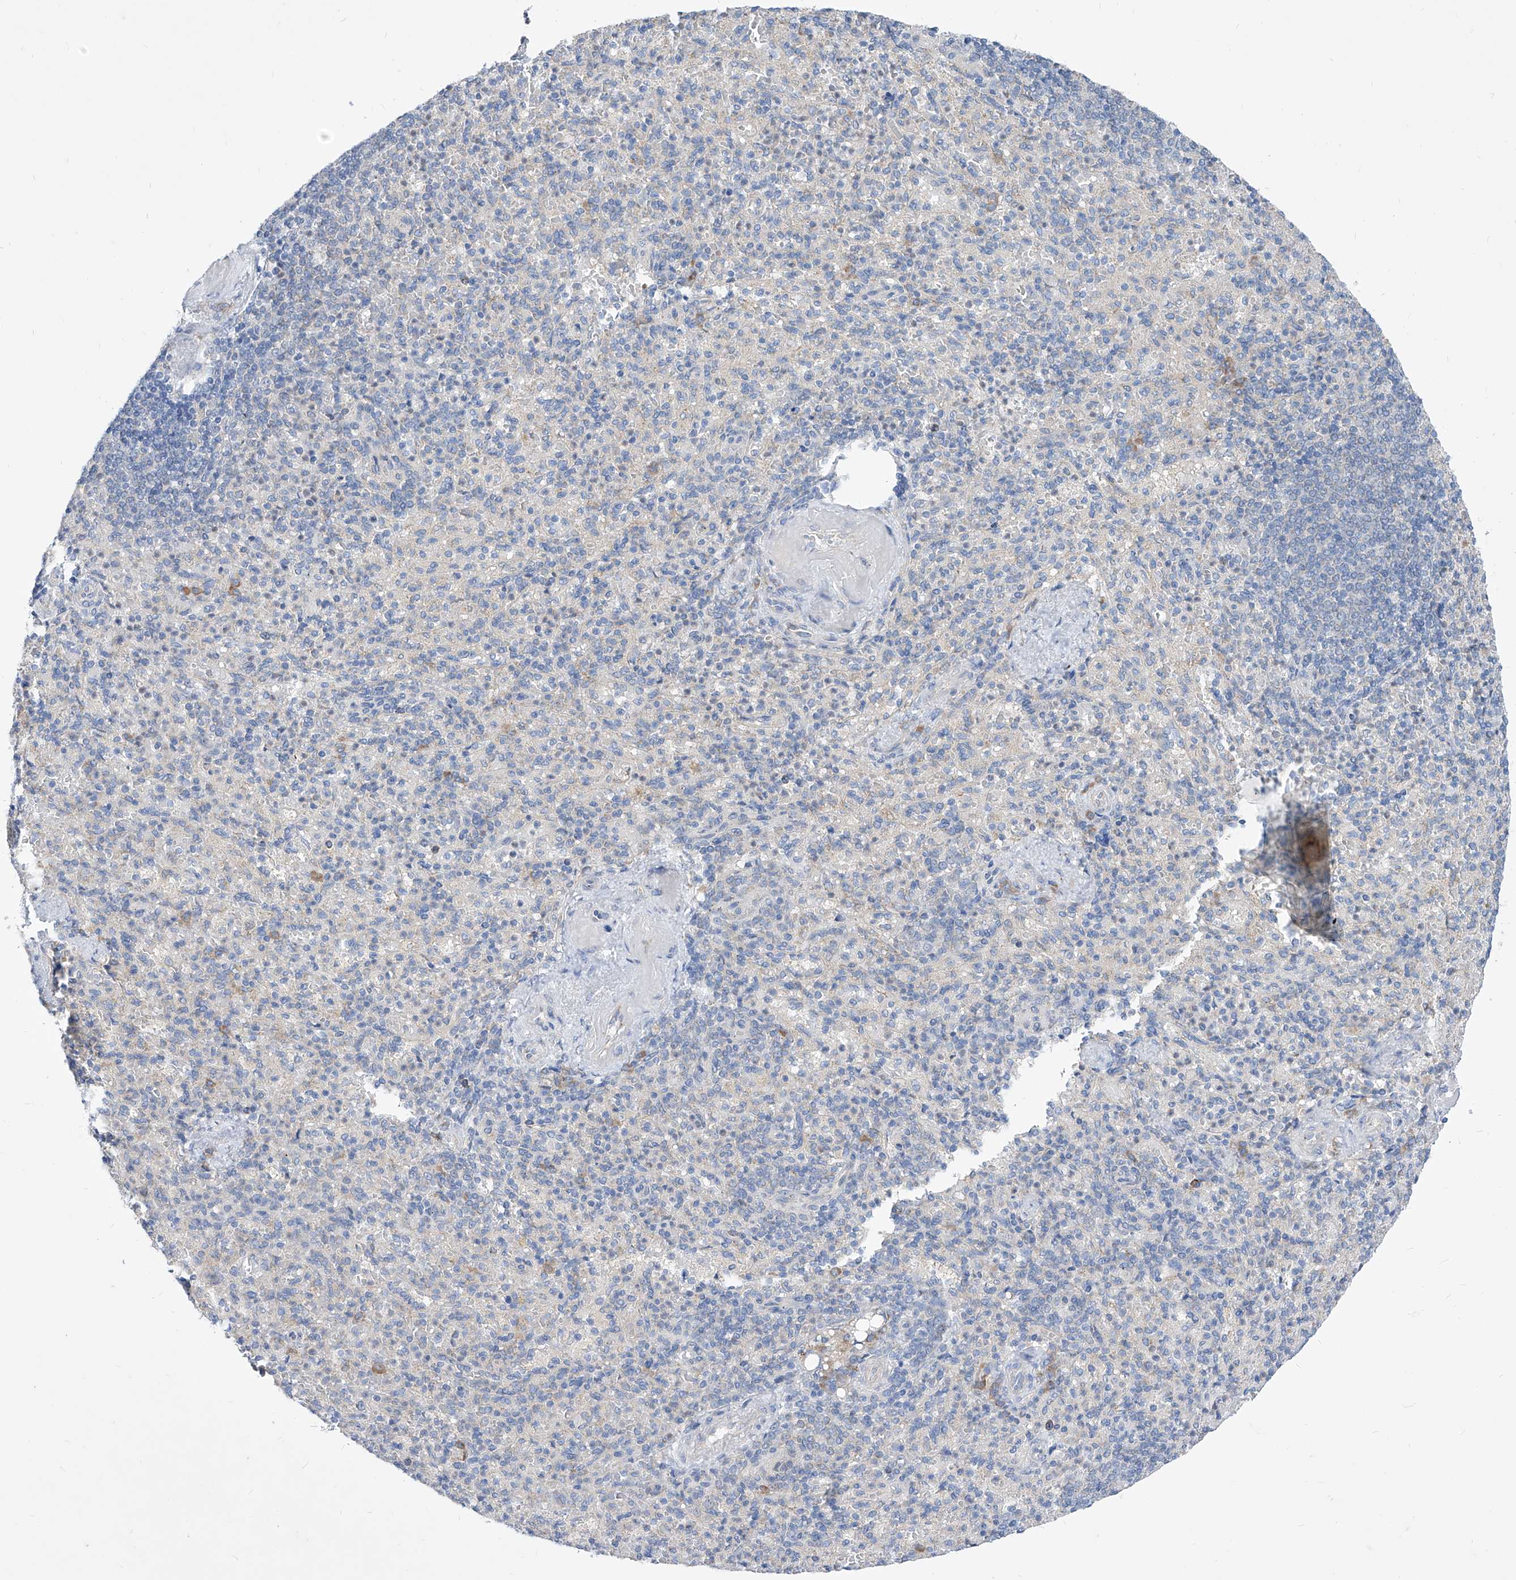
{"staining": {"intensity": "negative", "quantity": "none", "location": "none"}, "tissue": "spleen", "cell_type": "Cells in red pulp", "image_type": "normal", "snomed": [{"axis": "morphology", "description": "Normal tissue, NOS"}, {"axis": "topography", "description": "Spleen"}], "caption": "Cells in red pulp are negative for protein expression in benign human spleen. Nuclei are stained in blue.", "gene": "UFL1", "patient": {"sex": "female", "age": 74}}